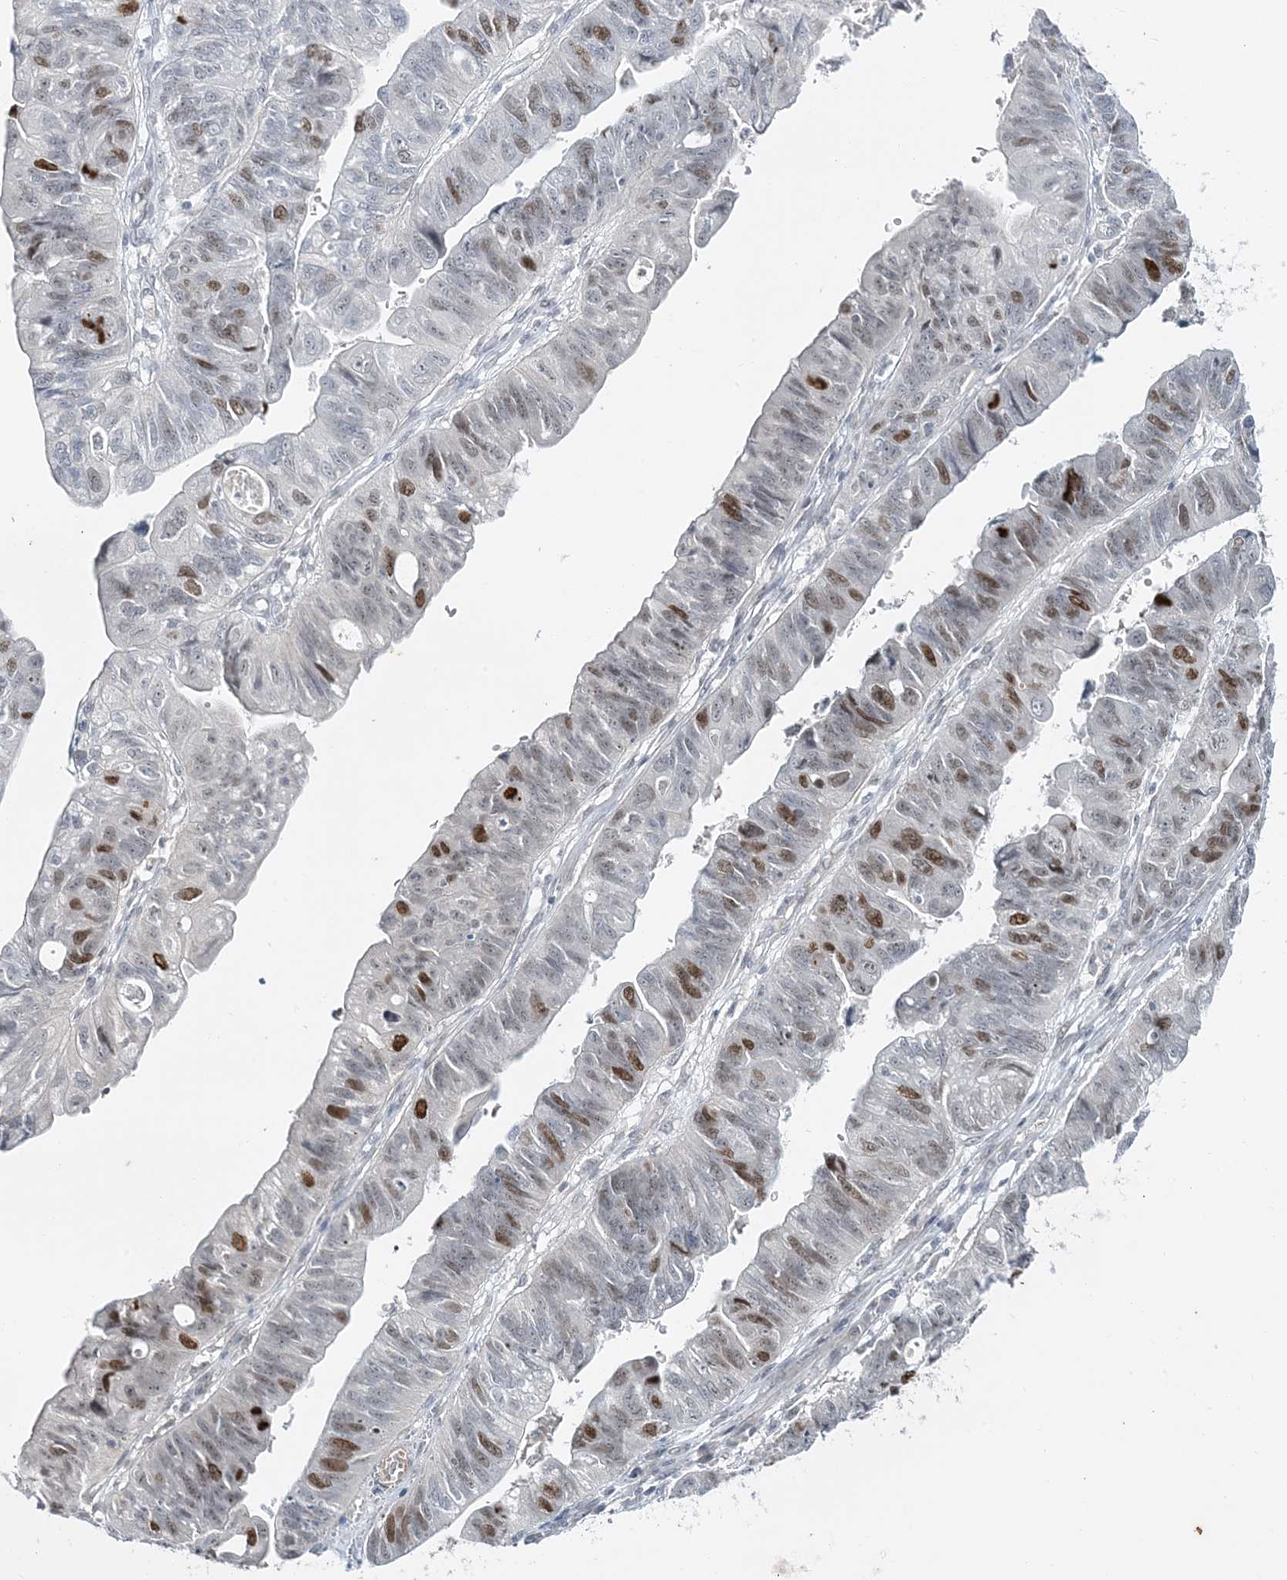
{"staining": {"intensity": "moderate", "quantity": "25%-75%", "location": "nuclear"}, "tissue": "stomach cancer", "cell_type": "Tumor cells", "image_type": "cancer", "snomed": [{"axis": "morphology", "description": "Adenocarcinoma, NOS"}, {"axis": "topography", "description": "Stomach"}], "caption": "Human adenocarcinoma (stomach) stained with a protein marker demonstrates moderate staining in tumor cells.", "gene": "LEXM", "patient": {"sex": "male", "age": 59}}